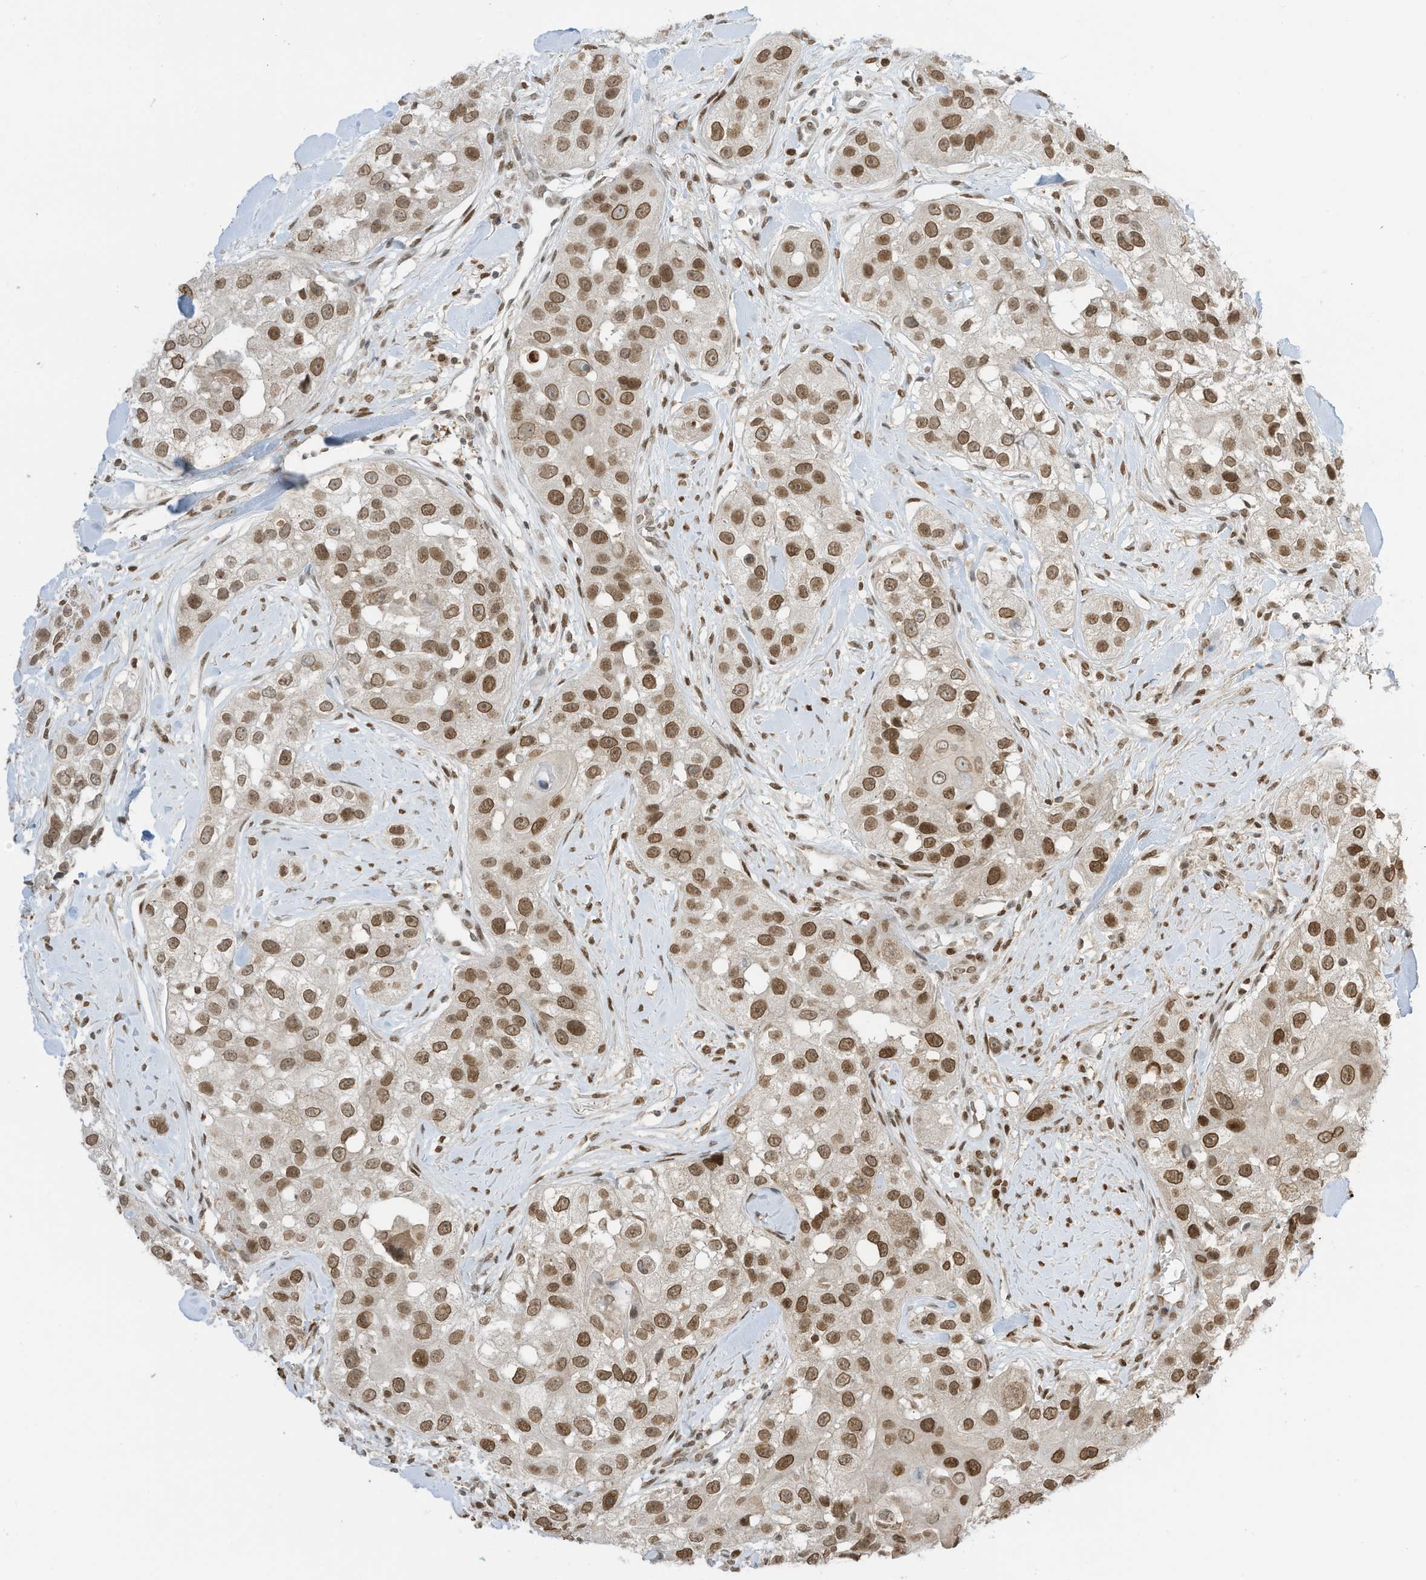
{"staining": {"intensity": "moderate", "quantity": ">75%", "location": "nuclear"}, "tissue": "head and neck cancer", "cell_type": "Tumor cells", "image_type": "cancer", "snomed": [{"axis": "morphology", "description": "Normal tissue, NOS"}, {"axis": "morphology", "description": "Squamous cell carcinoma, NOS"}, {"axis": "topography", "description": "Skeletal muscle"}, {"axis": "topography", "description": "Head-Neck"}], "caption": "Moderate nuclear positivity is seen in about >75% of tumor cells in head and neck cancer. Nuclei are stained in blue.", "gene": "KPNB1", "patient": {"sex": "male", "age": 51}}